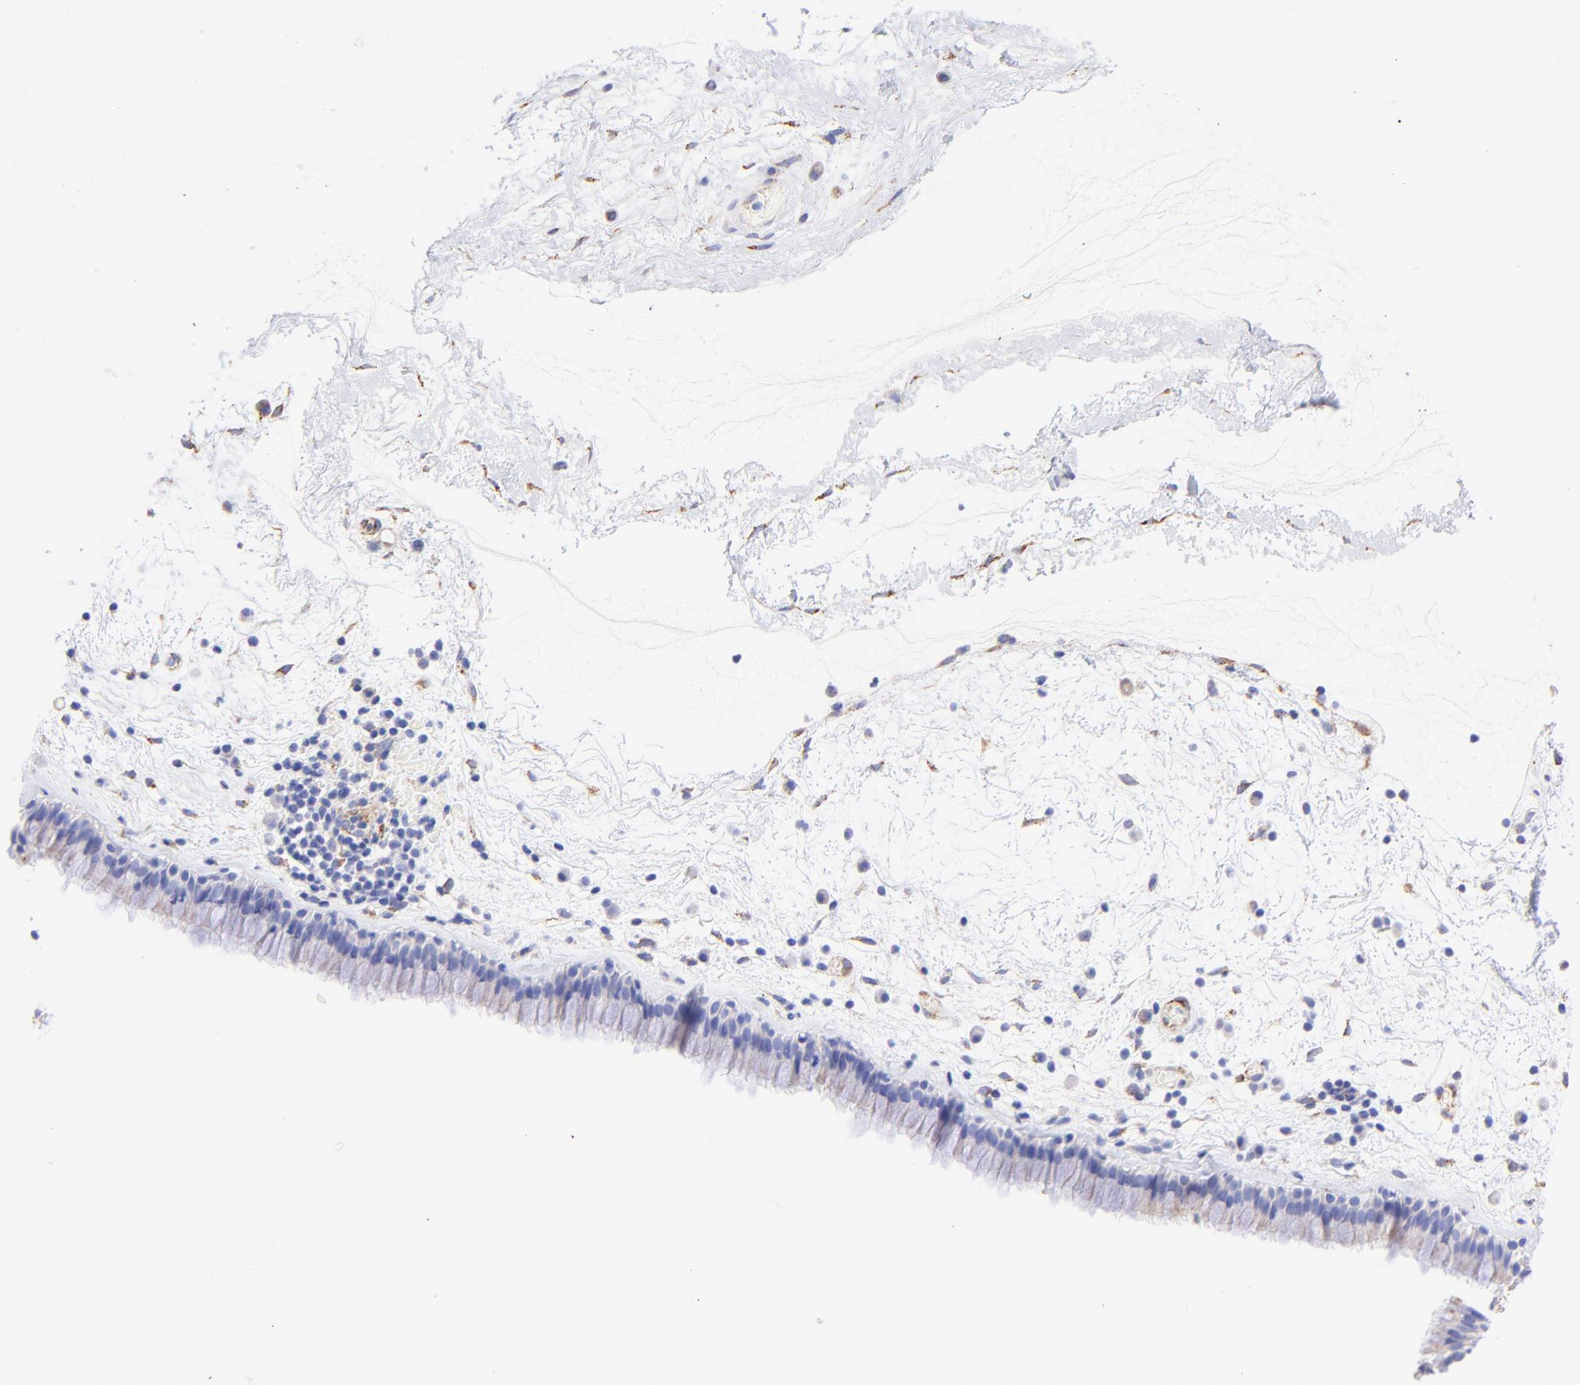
{"staining": {"intensity": "weak", "quantity": "25%-75%", "location": "cytoplasmic/membranous"}, "tissue": "nasopharynx", "cell_type": "Respiratory epithelial cells", "image_type": "normal", "snomed": [{"axis": "morphology", "description": "Normal tissue, NOS"}, {"axis": "morphology", "description": "Inflammation, NOS"}, {"axis": "topography", "description": "Nasopharynx"}], "caption": "A high-resolution histopathology image shows immunohistochemistry (IHC) staining of normal nasopharynx, which shows weak cytoplasmic/membranous expression in about 25%-75% of respiratory epithelial cells.", "gene": "SPARC", "patient": {"sex": "male", "age": 48}}